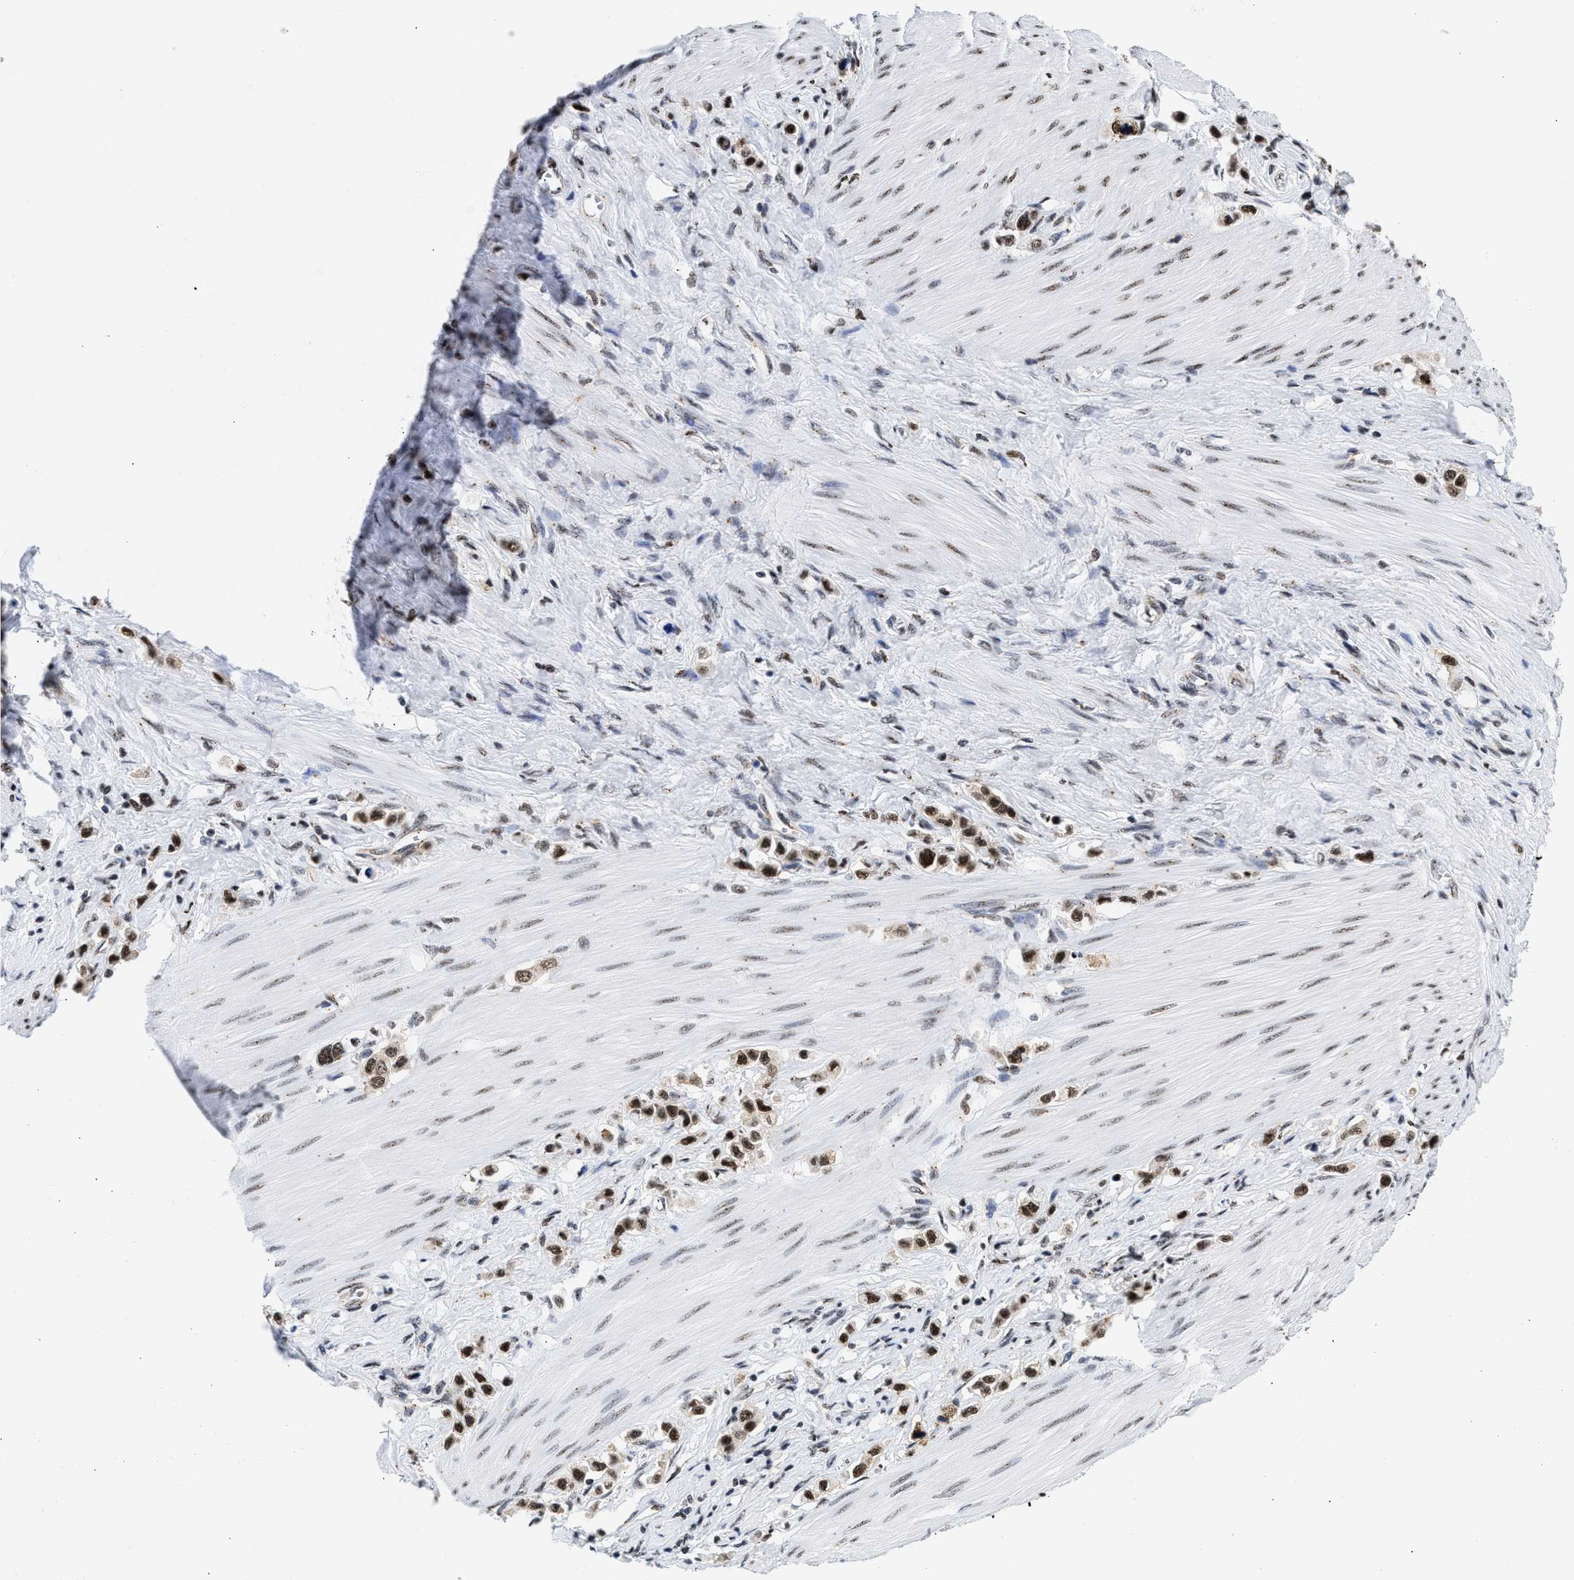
{"staining": {"intensity": "moderate", "quantity": ">75%", "location": "nuclear"}, "tissue": "stomach cancer", "cell_type": "Tumor cells", "image_type": "cancer", "snomed": [{"axis": "morphology", "description": "Adenocarcinoma, NOS"}, {"axis": "topography", "description": "Stomach"}], "caption": "A micrograph of stomach adenocarcinoma stained for a protein reveals moderate nuclear brown staining in tumor cells. (Brightfield microscopy of DAB IHC at high magnification).", "gene": "RBM8A", "patient": {"sex": "female", "age": 65}}